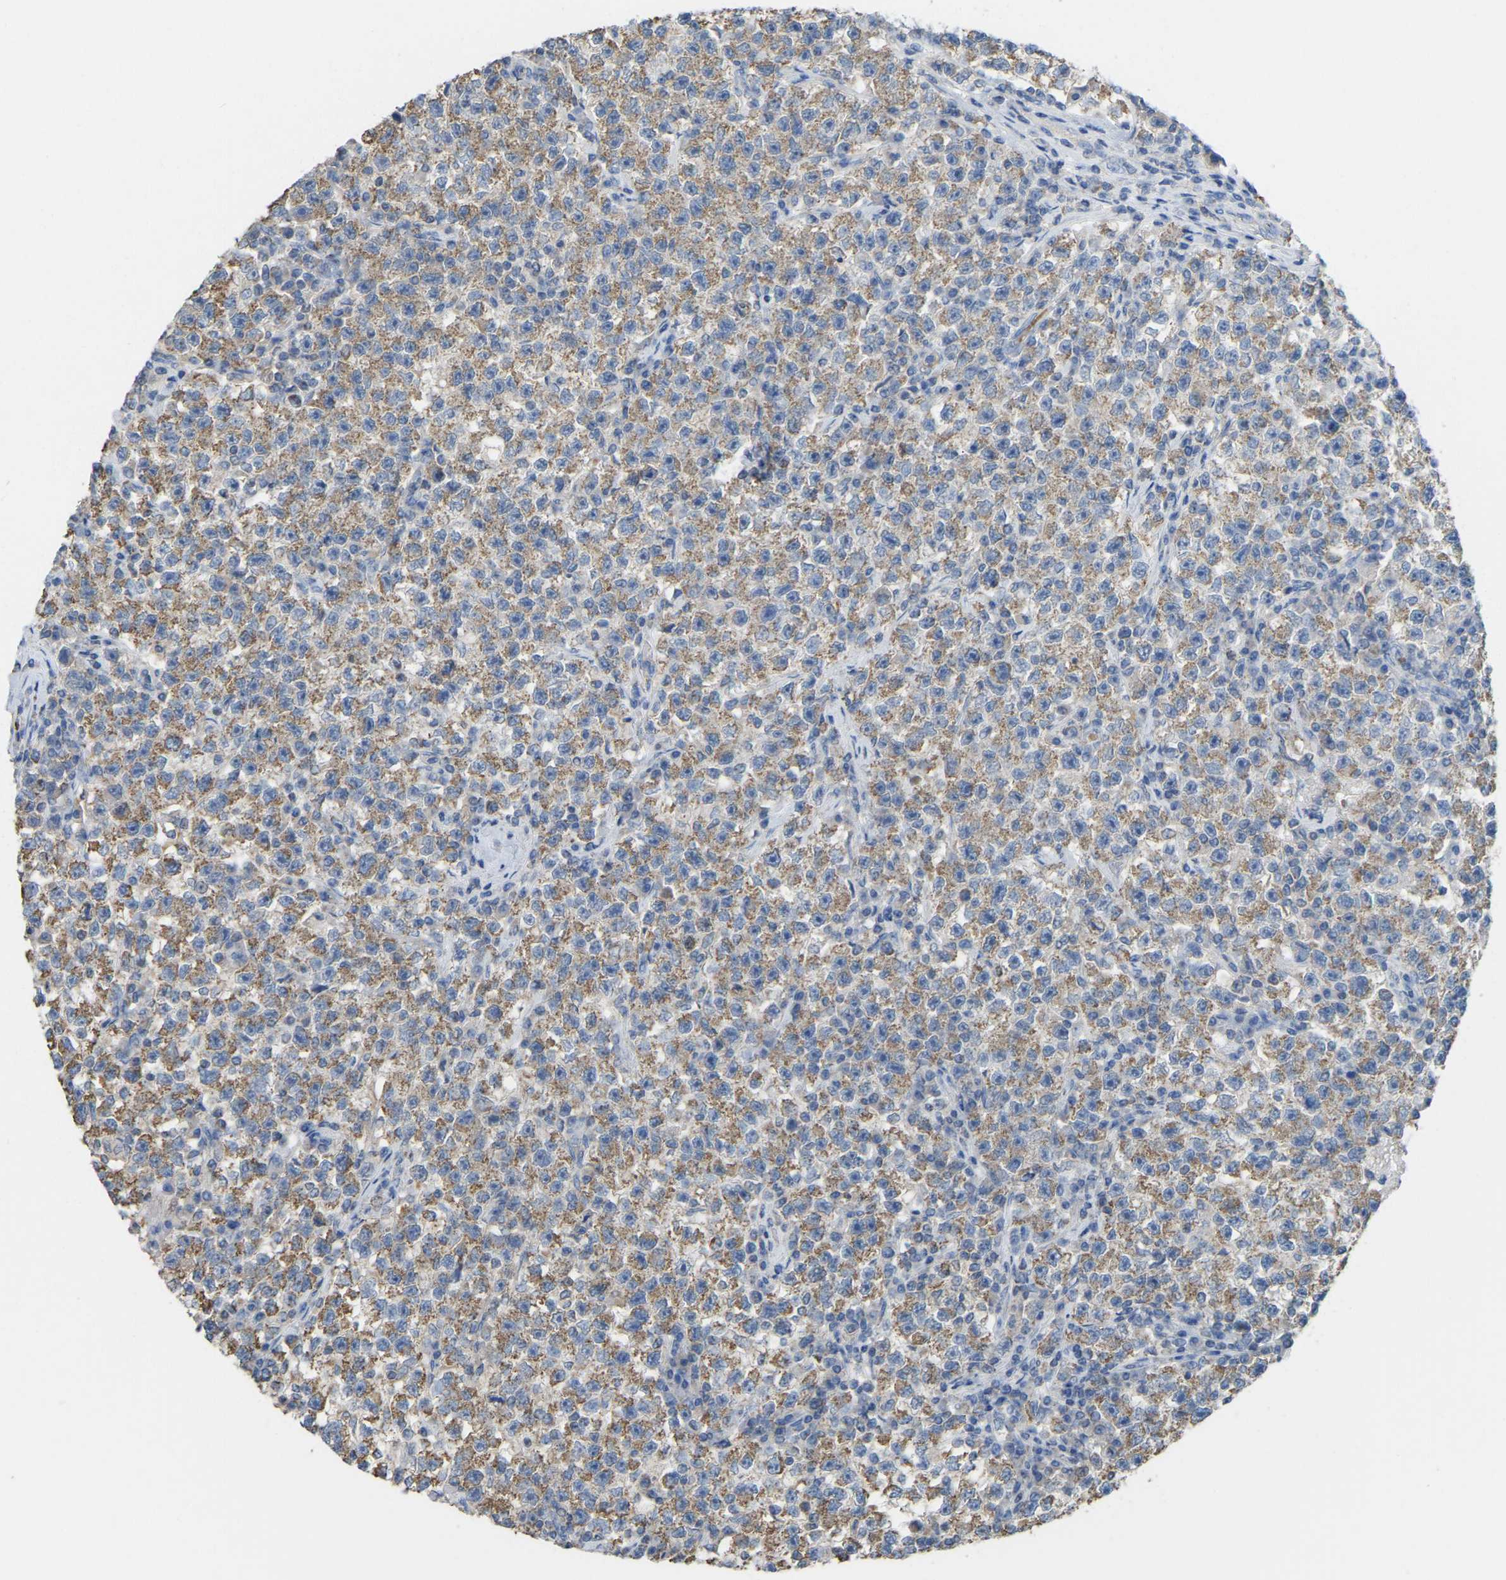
{"staining": {"intensity": "moderate", "quantity": ">75%", "location": "cytoplasmic/membranous"}, "tissue": "testis cancer", "cell_type": "Tumor cells", "image_type": "cancer", "snomed": [{"axis": "morphology", "description": "Seminoma, NOS"}, {"axis": "topography", "description": "Testis"}], "caption": "Moderate cytoplasmic/membranous expression is seen in approximately >75% of tumor cells in testis seminoma.", "gene": "SERPINB5", "patient": {"sex": "male", "age": 22}}